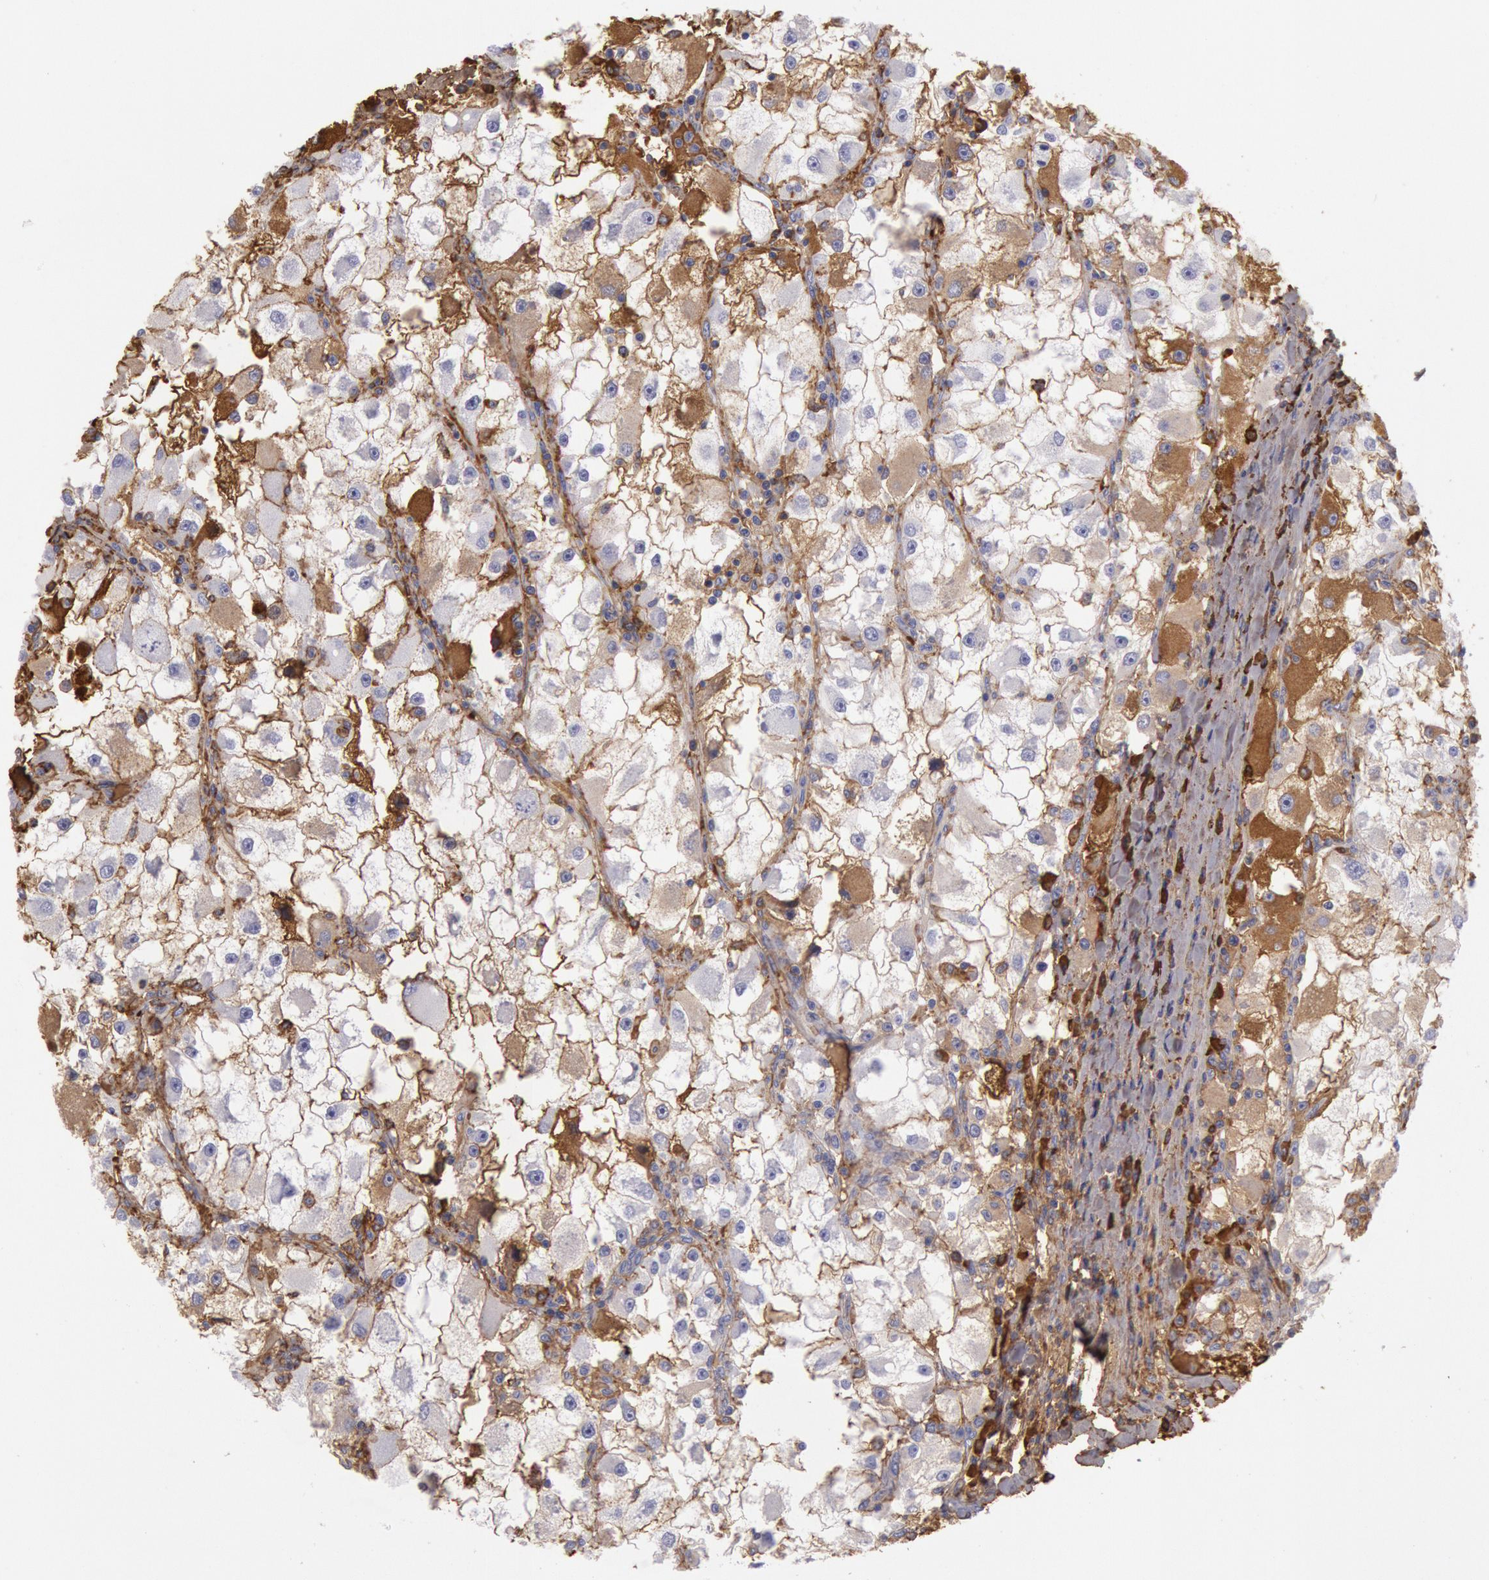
{"staining": {"intensity": "moderate", "quantity": "25%-75%", "location": "cytoplasmic/membranous"}, "tissue": "renal cancer", "cell_type": "Tumor cells", "image_type": "cancer", "snomed": [{"axis": "morphology", "description": "Adenocarcinoma, NOS"}, {"axis": "topography", "description": "Kidney"}], "caption": "A medium amount of moderate cytoplasmic/membranous positivity is appreciated in approximately 25%-75% of tumor cells in renal adenocarcinoma tissue.", "gene": "IGHG1", "patient": {"sex": "female", "age": 73}}